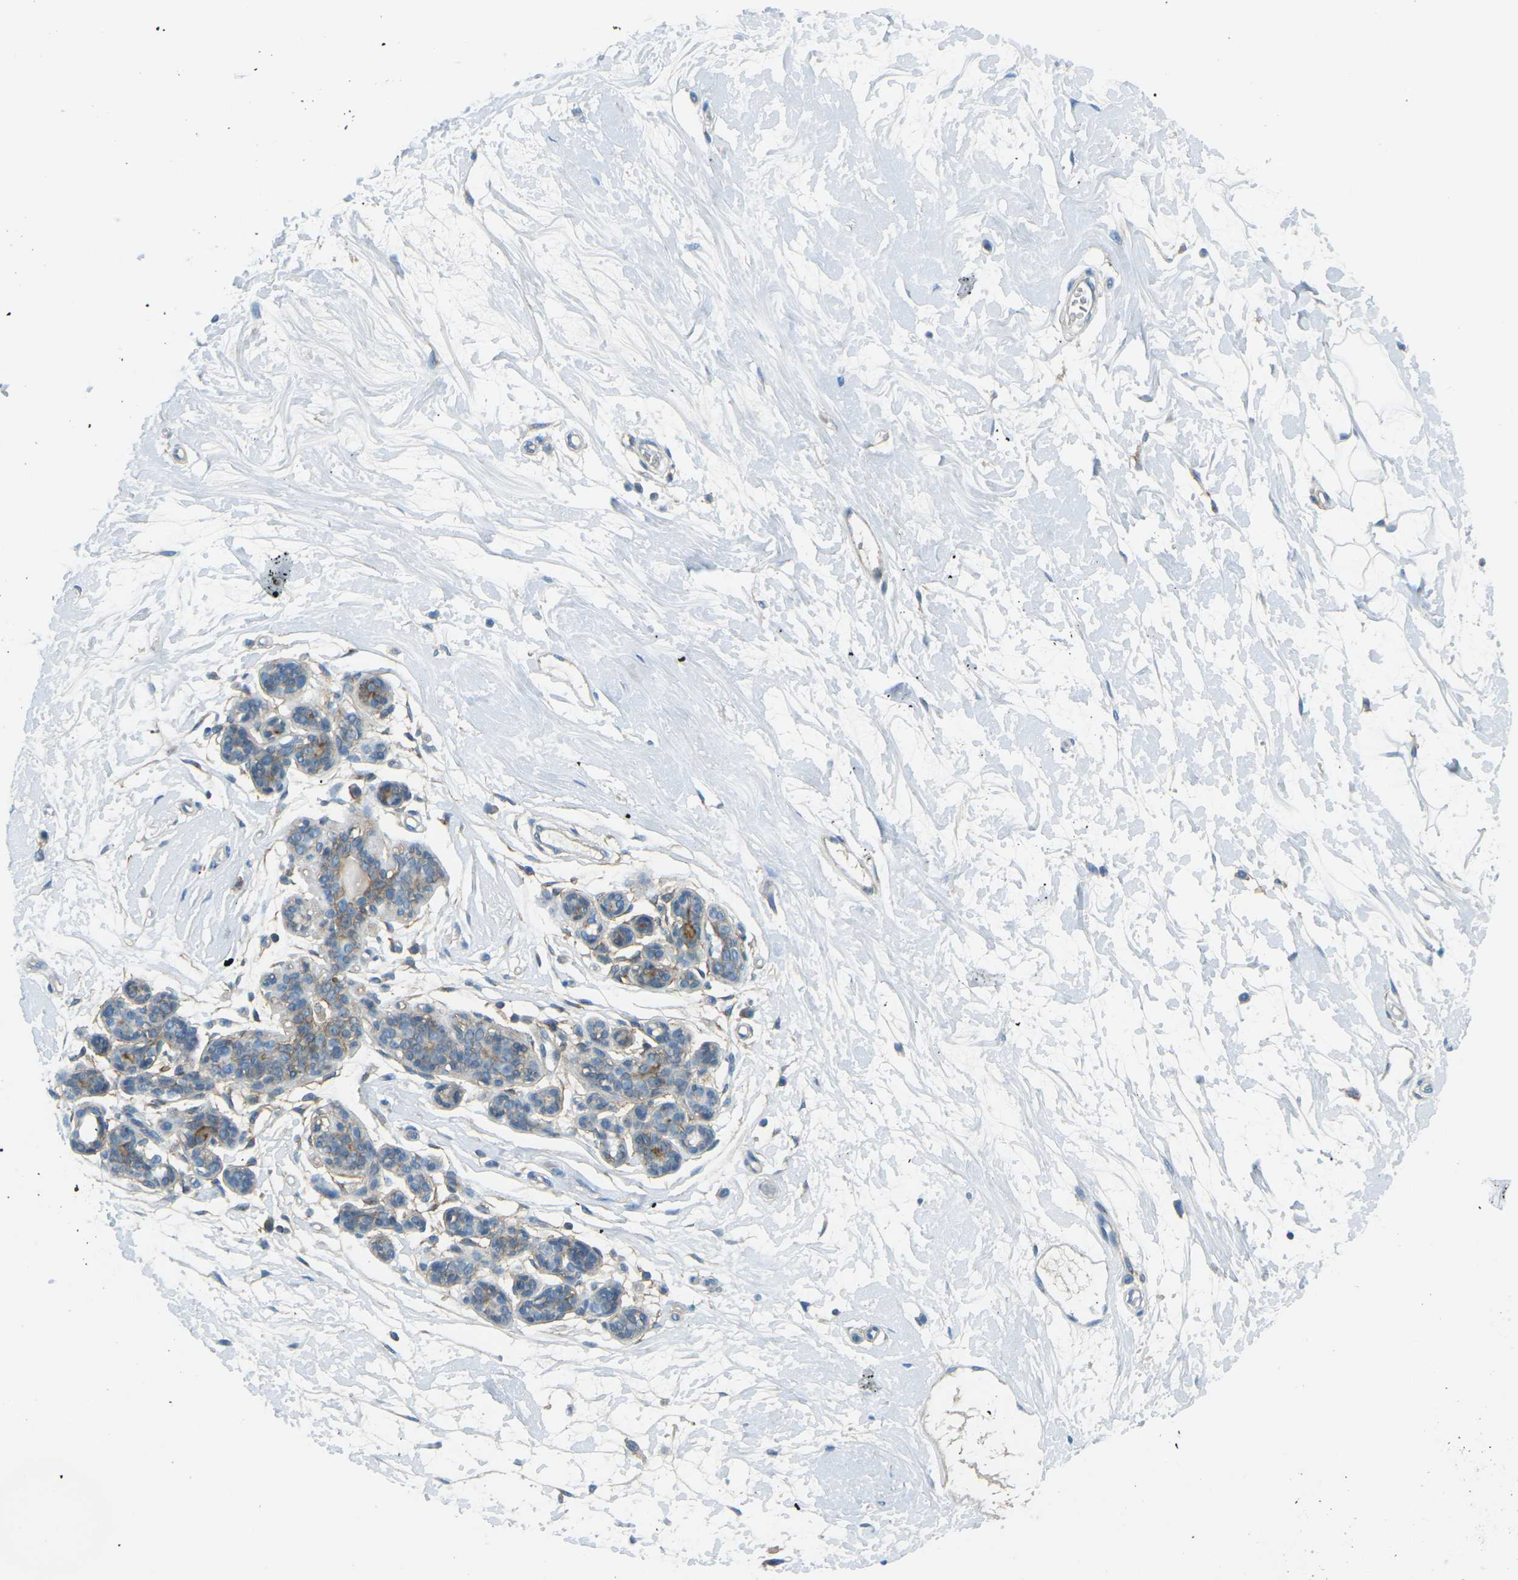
{"staining": {"intensity": "negative", "quantity": "none", "location": "none"}, "tissue": "breast", "cell_type": "Adipocytes", "image_type": "normal", "snomed": [{"axis": "morphology", "description": "Normal tissue, NOS"}, {"axis": "morphology", "description": "Lobular carcinoma"}, {"axis": "topography", "description": "Breast"}], "caption": "The photomicrograph reveals no staining of adipocytes in benign breast.", "gene": "CD47", "patient": {"sex": "female", "age": 59}}